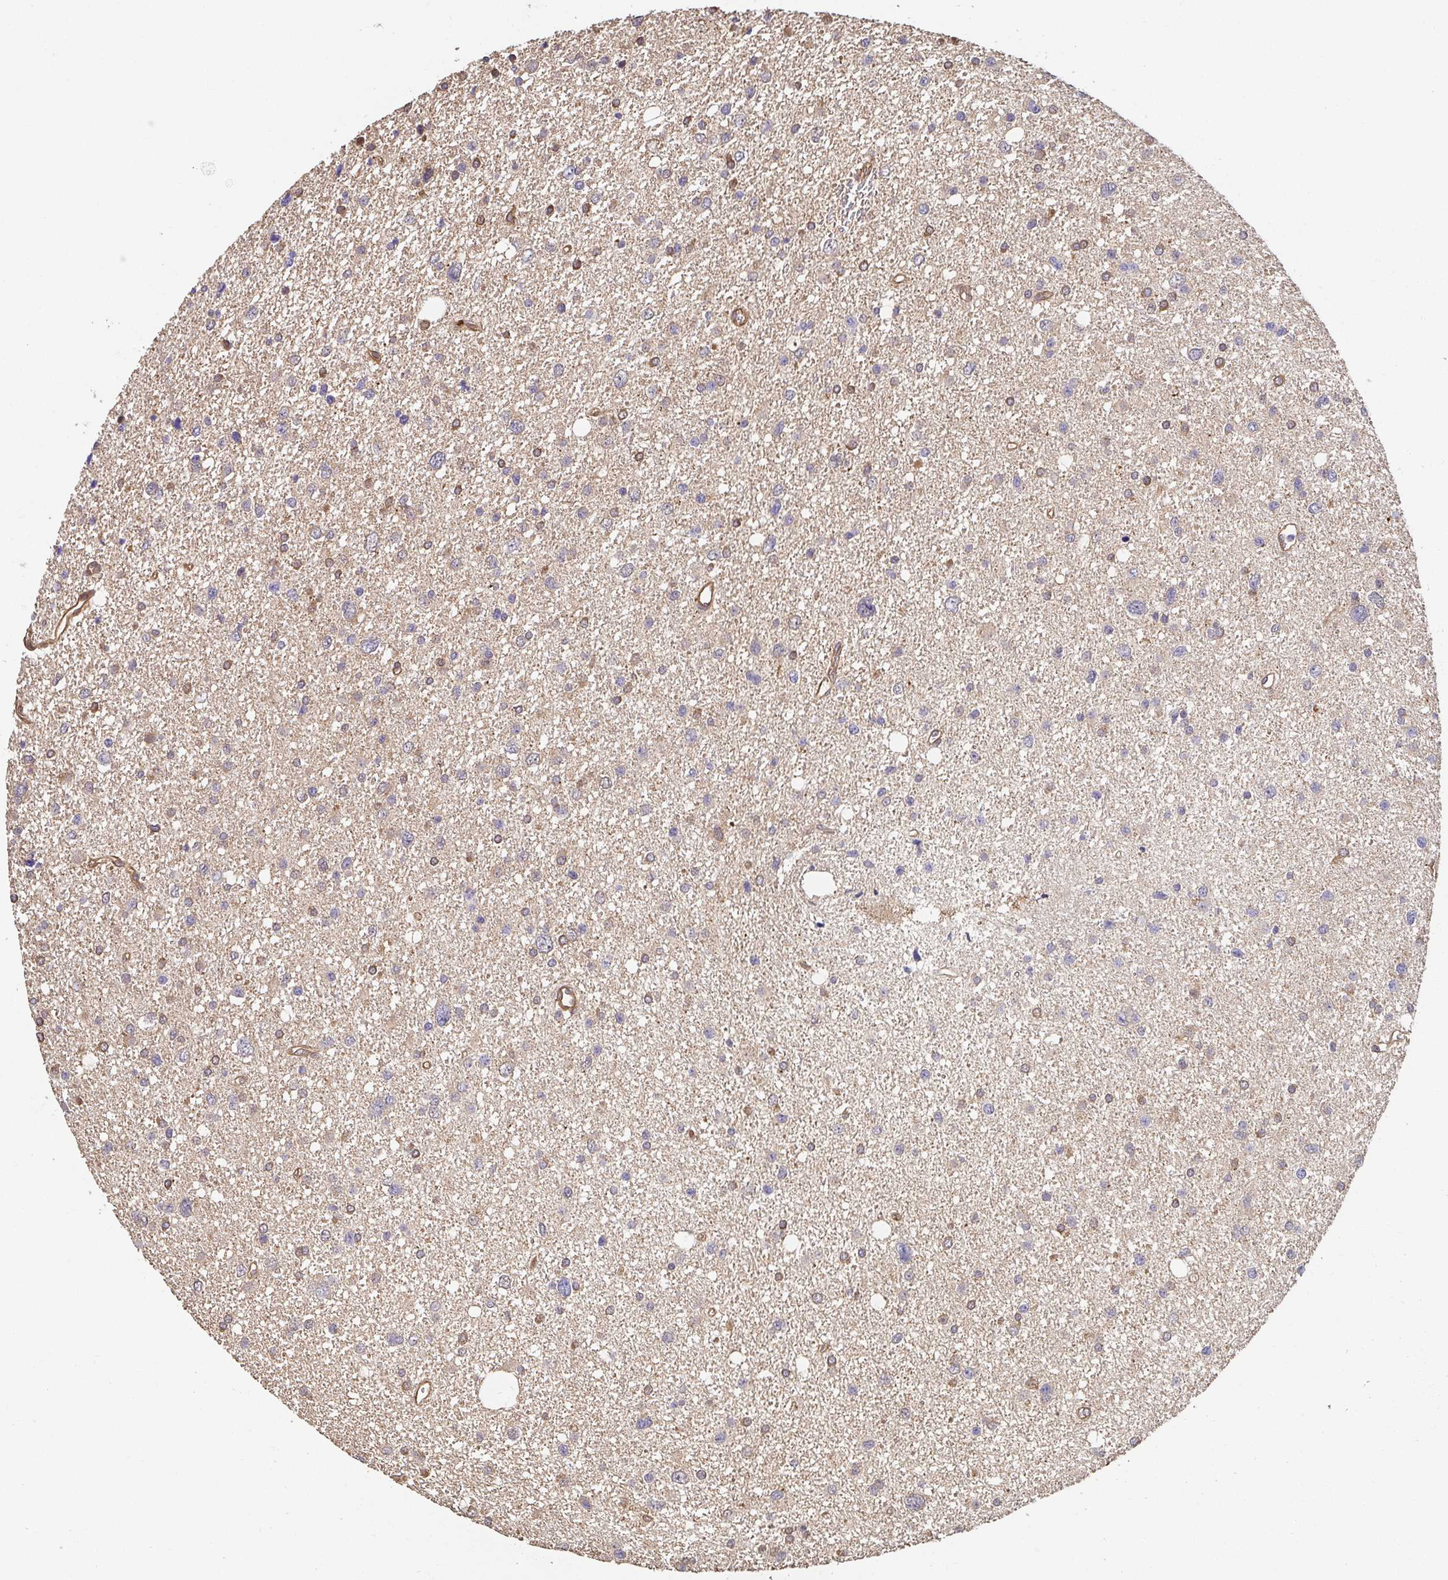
{"staining": {"intensity": "moderate", "quantity": "<25%", "location": "cytoplasmic/membranous"}, "tissue": "glioma", "cell_type": "Tumor cells", "image_type": "cancer", "snomed": [{"axis": "morphology", "description": "Glioma, malignant, Low grade"}, {"axis": "topography", "description": "Brain"}], "caption": "Tumor cells display moderate cytoplasmic/membranous positivity in about <25% of cells in glioma.", "gene": "APBB1", "patient": {"sex": "female", "age": 55}}